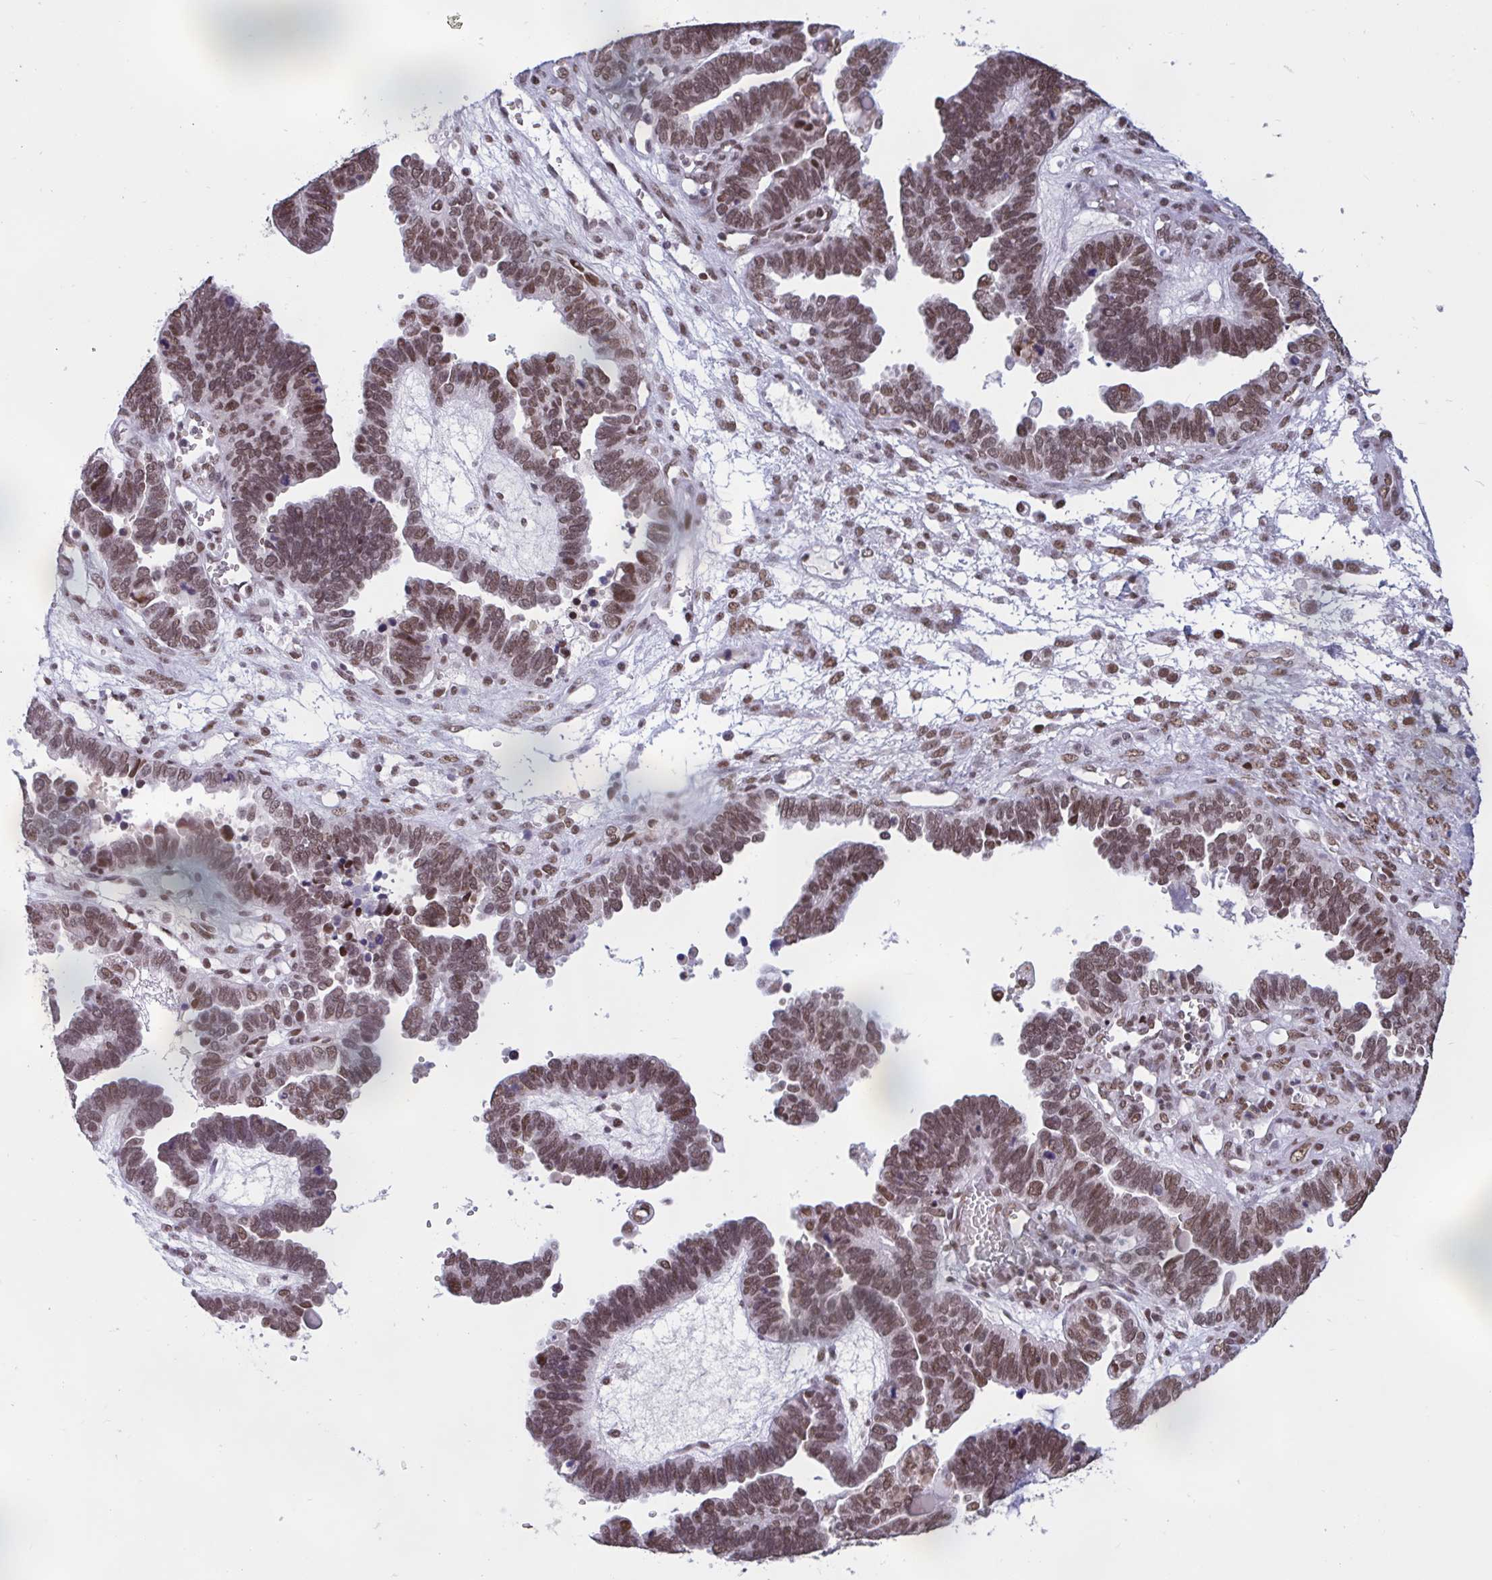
{"staining": {"intensity": "moderate", "quantity": ">75%", "location": "nuclear"}, "tissue": "ovarian cancer", "cell_type": "Tumor cells", "image_type": "cancer", "snomed": [{"axis": "morphology", "description": "Cystadenocarcinoma, serous, NOS"}, {"axis": "topography", "description": "Ovary"}], "caption": "Protein analysis of serous cystadenocarcinoma (ovarian) tissue displays moderate nuclear positivity in approximately >75% of tumor cells.", "gene": "CBFA2T2", "patient": {"sex": "female", "age": 51}}